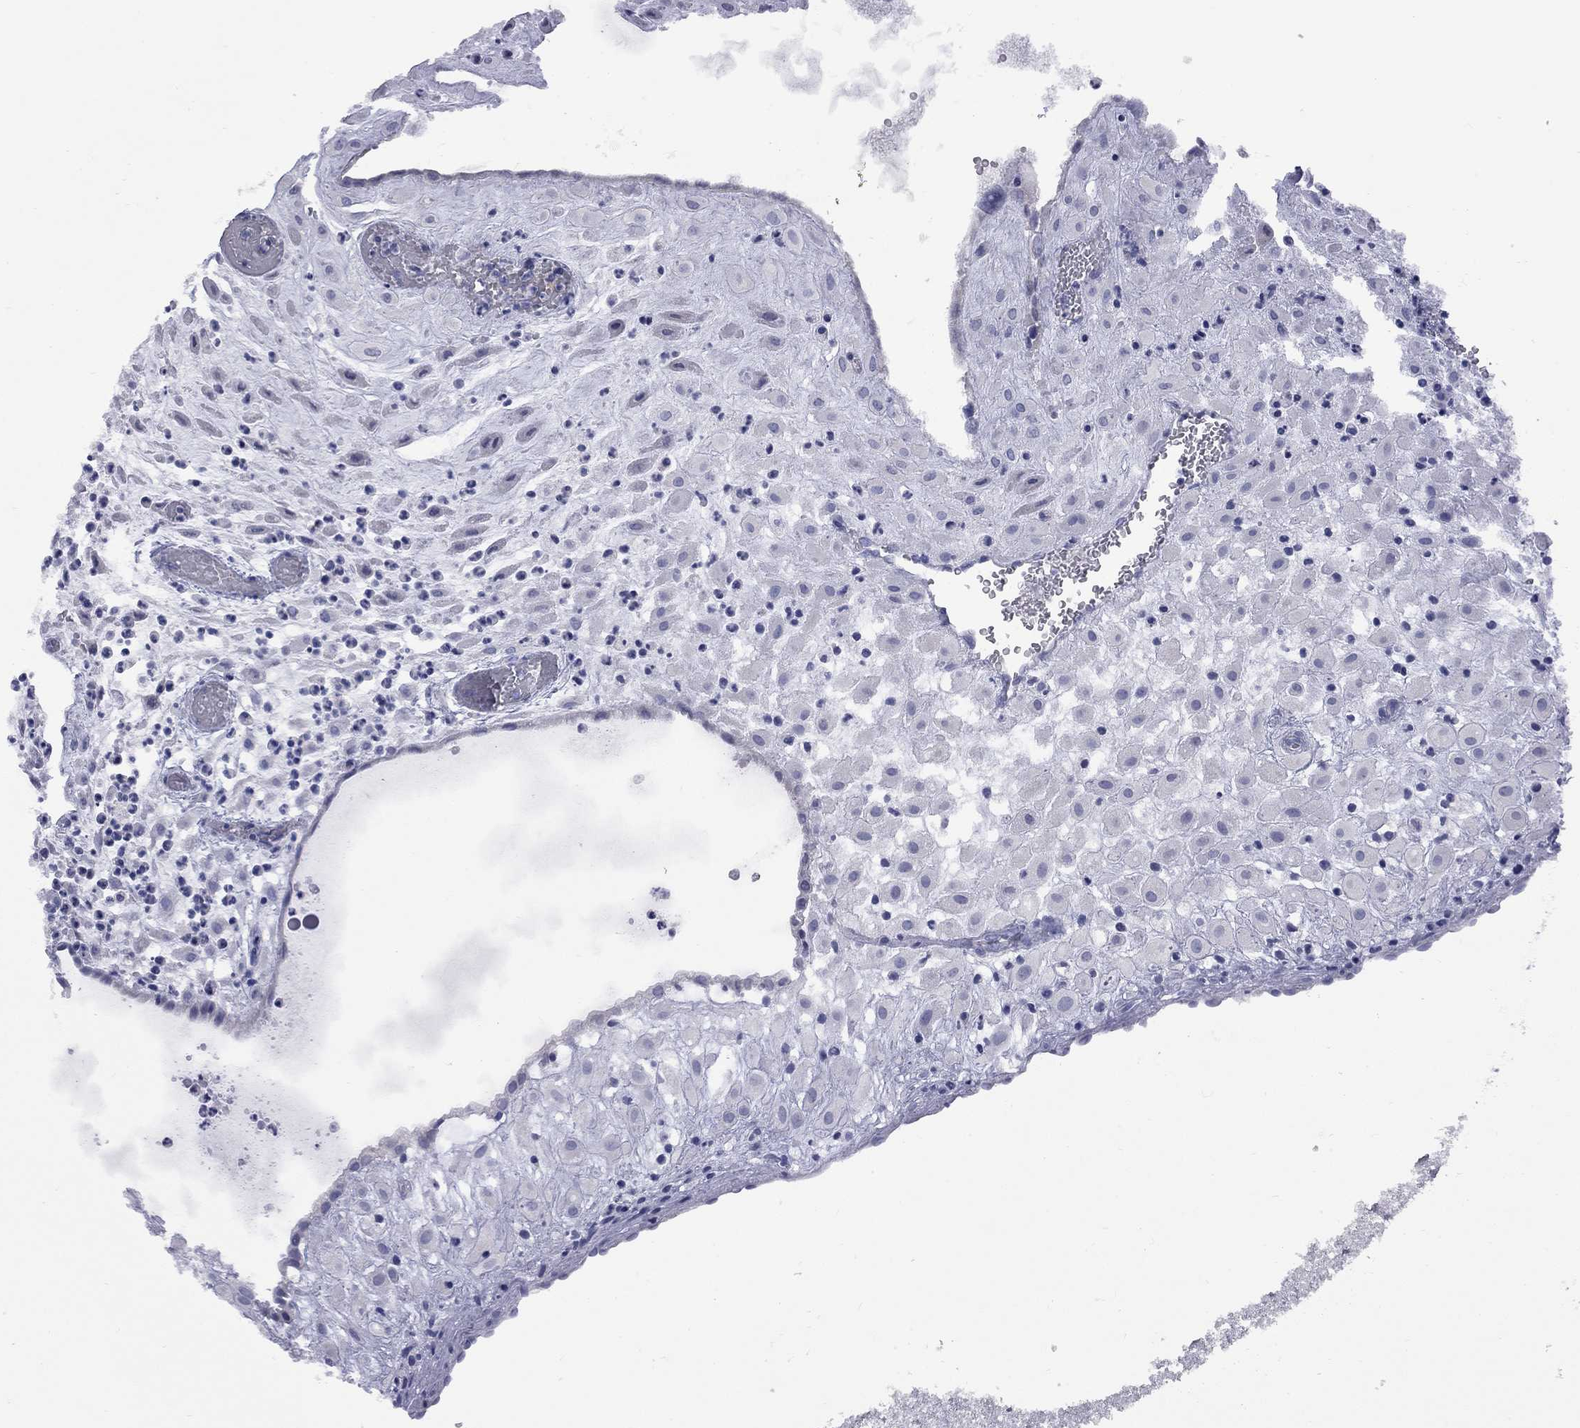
{"staining": {"intensity": "negative", "quantity": "none", "location": "none"}, "tissue": "placenta", "cell_type": "Decidual cells", "image_type": "normal", "snomed": [{"axis": "morphology", "description": "Normal tissue, NOS"}, {"axis": "topography", "description": "Placenta"}], "caption": "DAB (3,3'-diaminobenzidine) immunohistochemical staining of unremarkable placenta shows no significant expression in decidual cells. The staining was performed using DAB to visualize the protein expression in brown, while the nuclei were stained in blue with hematoxylin (Magnification: 20x).", "gene": "ABCB4", "patient": {"sex": "female", "age": 24}}